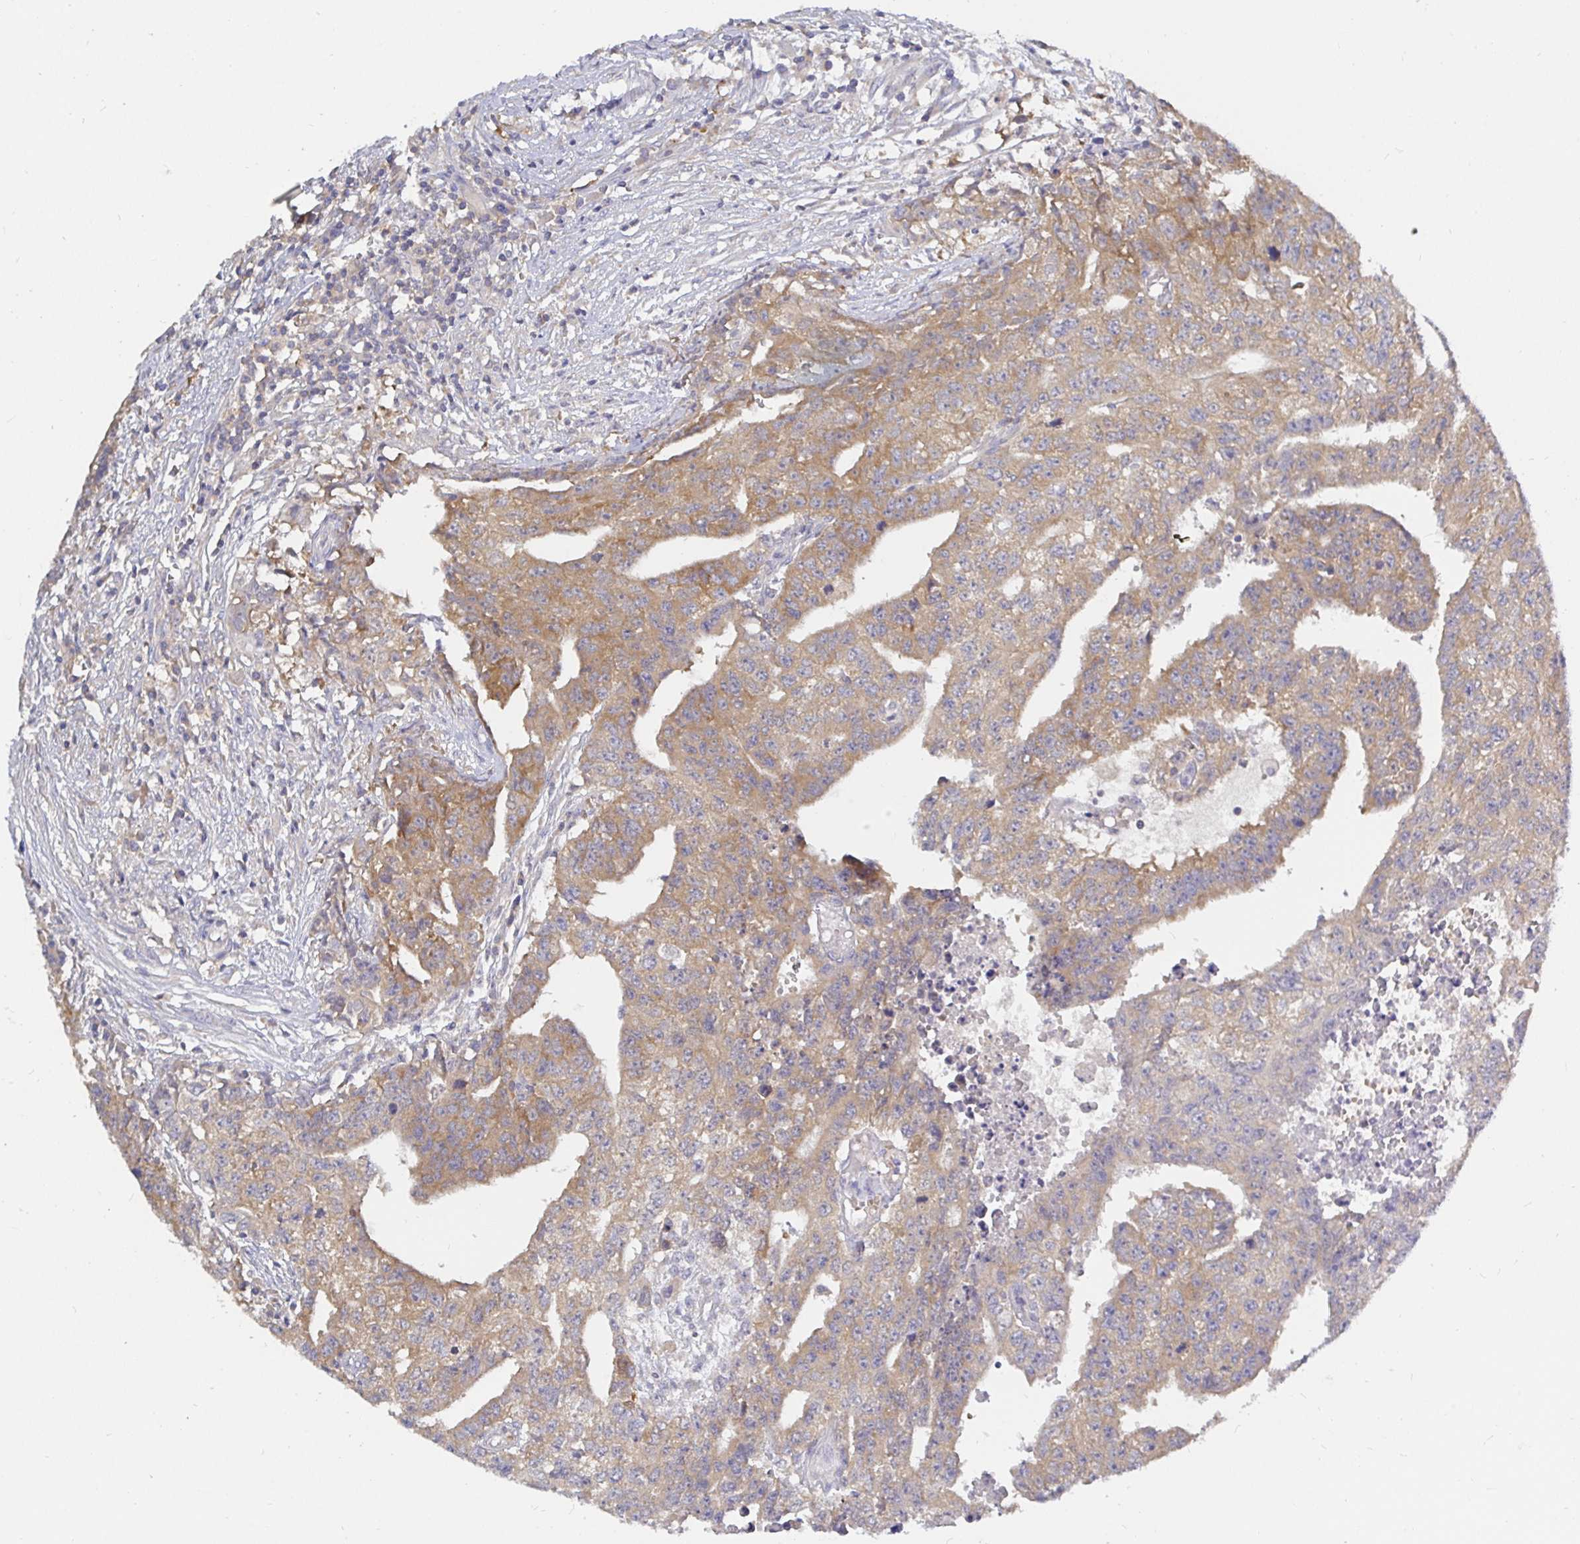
{"staining": {"intensity": "weak", "quantity": ">75%", "location": "cytoplasmic/membranous"}, "tissue": "testis cancer", "cell_type": "Tumor cells", "image_type": "cancer", "snomed": [{"axis": "morphology", "description": "Carcinoma, Embryonal, NOS"}, {"axis": "morphology", "description": "Teratoma, malignant, NOS"}, {"axis": "topography", "description": "Testis"}], "caption": "Immunohistochemical staining of human testis malignant teratoma demonstrates low levels of weak cytoplasmic/membranous protein staining in approximately >75% of tumor cells.", "gene": "KIF21A", "patient": {"sex": "male", "age": 24}}